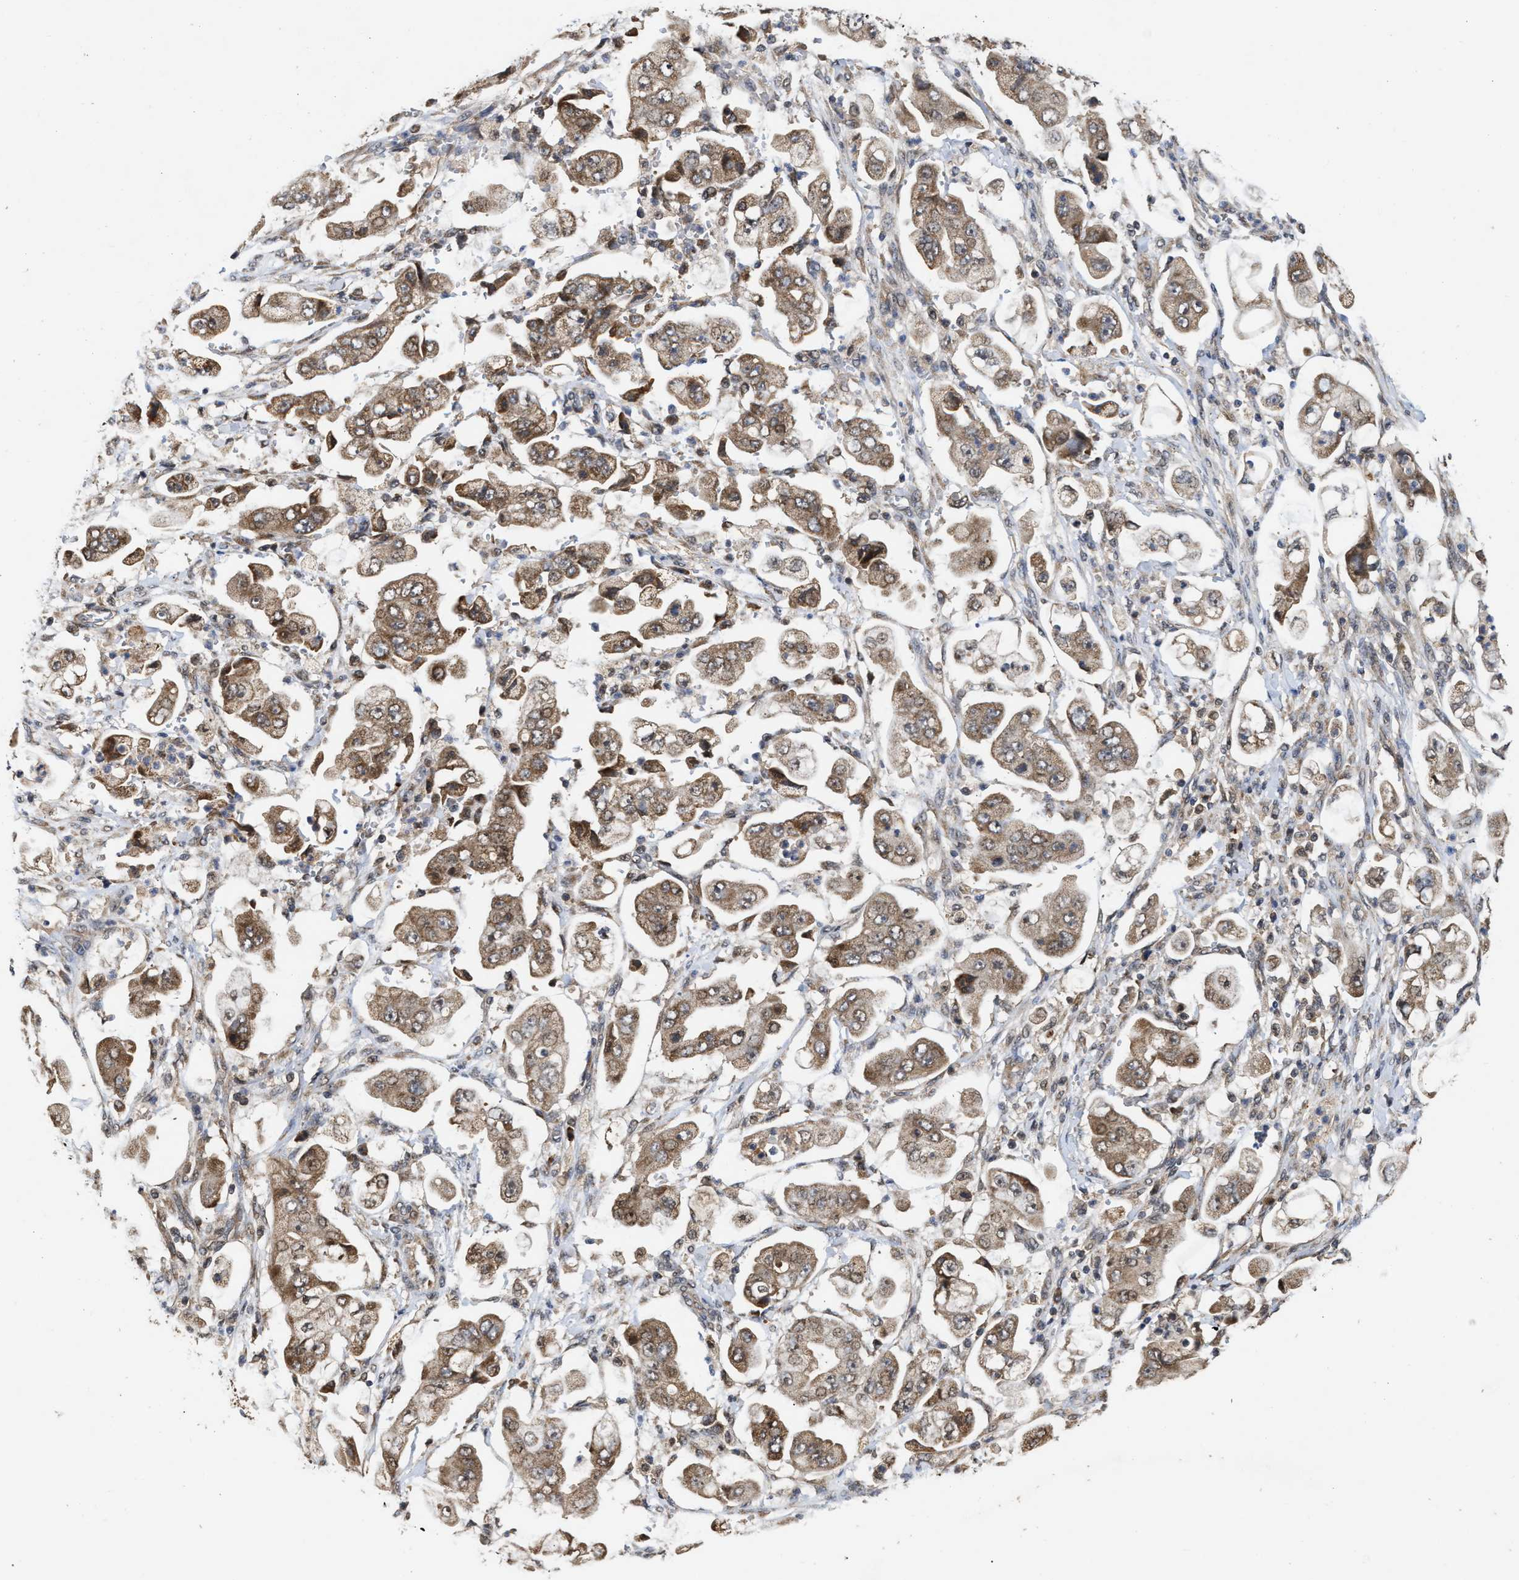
{"staining": {"intensity": "moderate", "quantity": ">75%", "location": "cytoplasmic/membranous"}, "tissue": "stomach cancer", "cell_type": "Tumor cells", "image_type": "cancer", "snomed": [{"axis": "morphology", "description": "Adenocarcinoma, NOS"}, {"axis": "topography", "description": "Stomach"}], "caption": "Moderate cytoplasmic/membranous positivity for a protein is present in approximately >75% of tumor cells of stomach cancer using immunohistochemistry (IHC).", "gene": "CFLAR", "patient": {"sex": "male", "age": 62}}